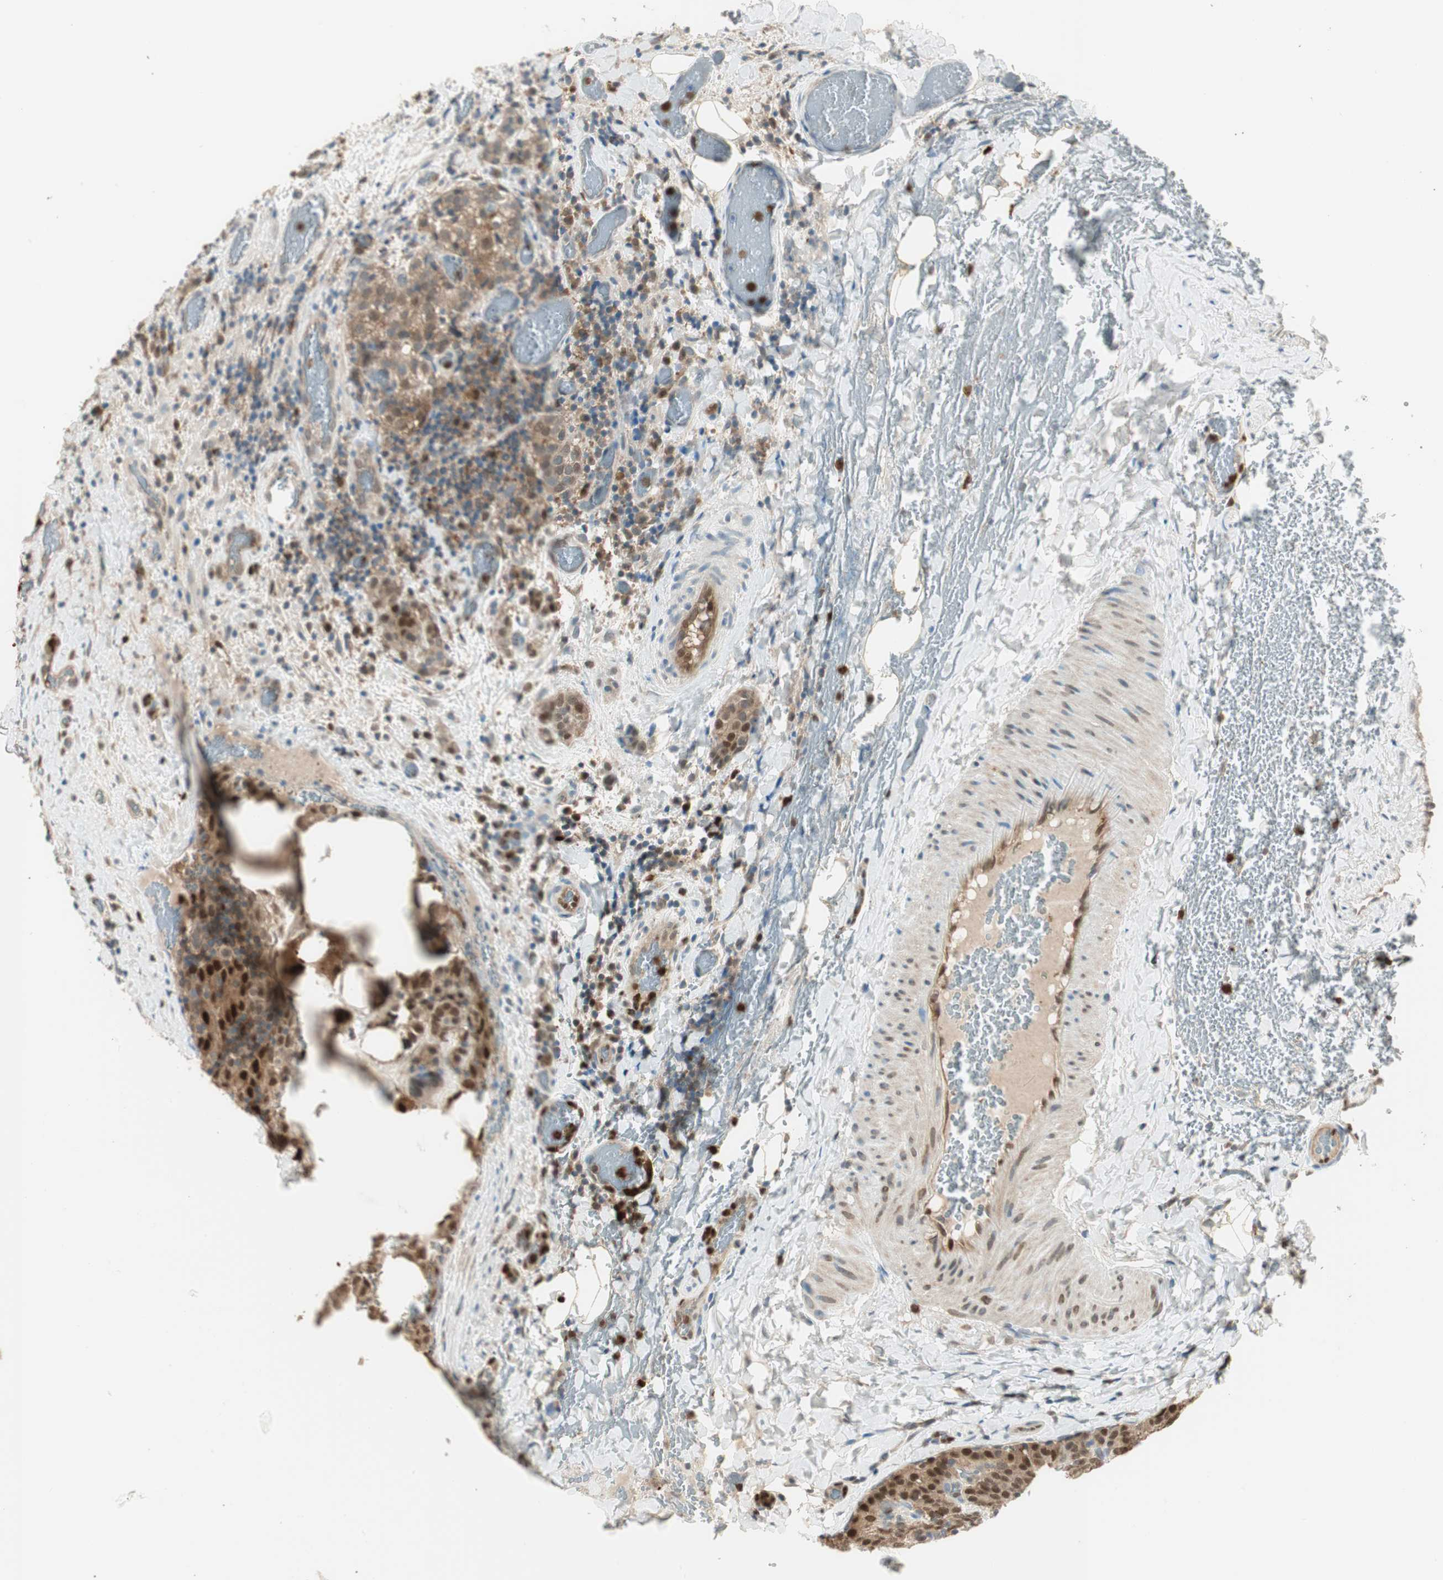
{"staining": {"intensity": "moderate", "quantity": ">75%", "location": "cytoplasmic/membranous,nuclear"}, "tissue": "thyroid cancer", "cell_type": "Tumor cells", "image_type": "cancer", "snomed": [{"axis": "morphology", "description": "Normal tissue, NOS"}, {"axis": "morphology", "description": "Papillary adenocarcinoma, NOS"}, {"axis": "topography", "description": "Thyroid gland"}], "caption": "The immunohistochemical stain shows moderate cytoplasmic/membranous and nuclear staining in tumor cells of papillary adenocarcinoma (thyroid) tissue.", "gene": "LTA4H", "patient": {"sex": "female", "age": 30}}